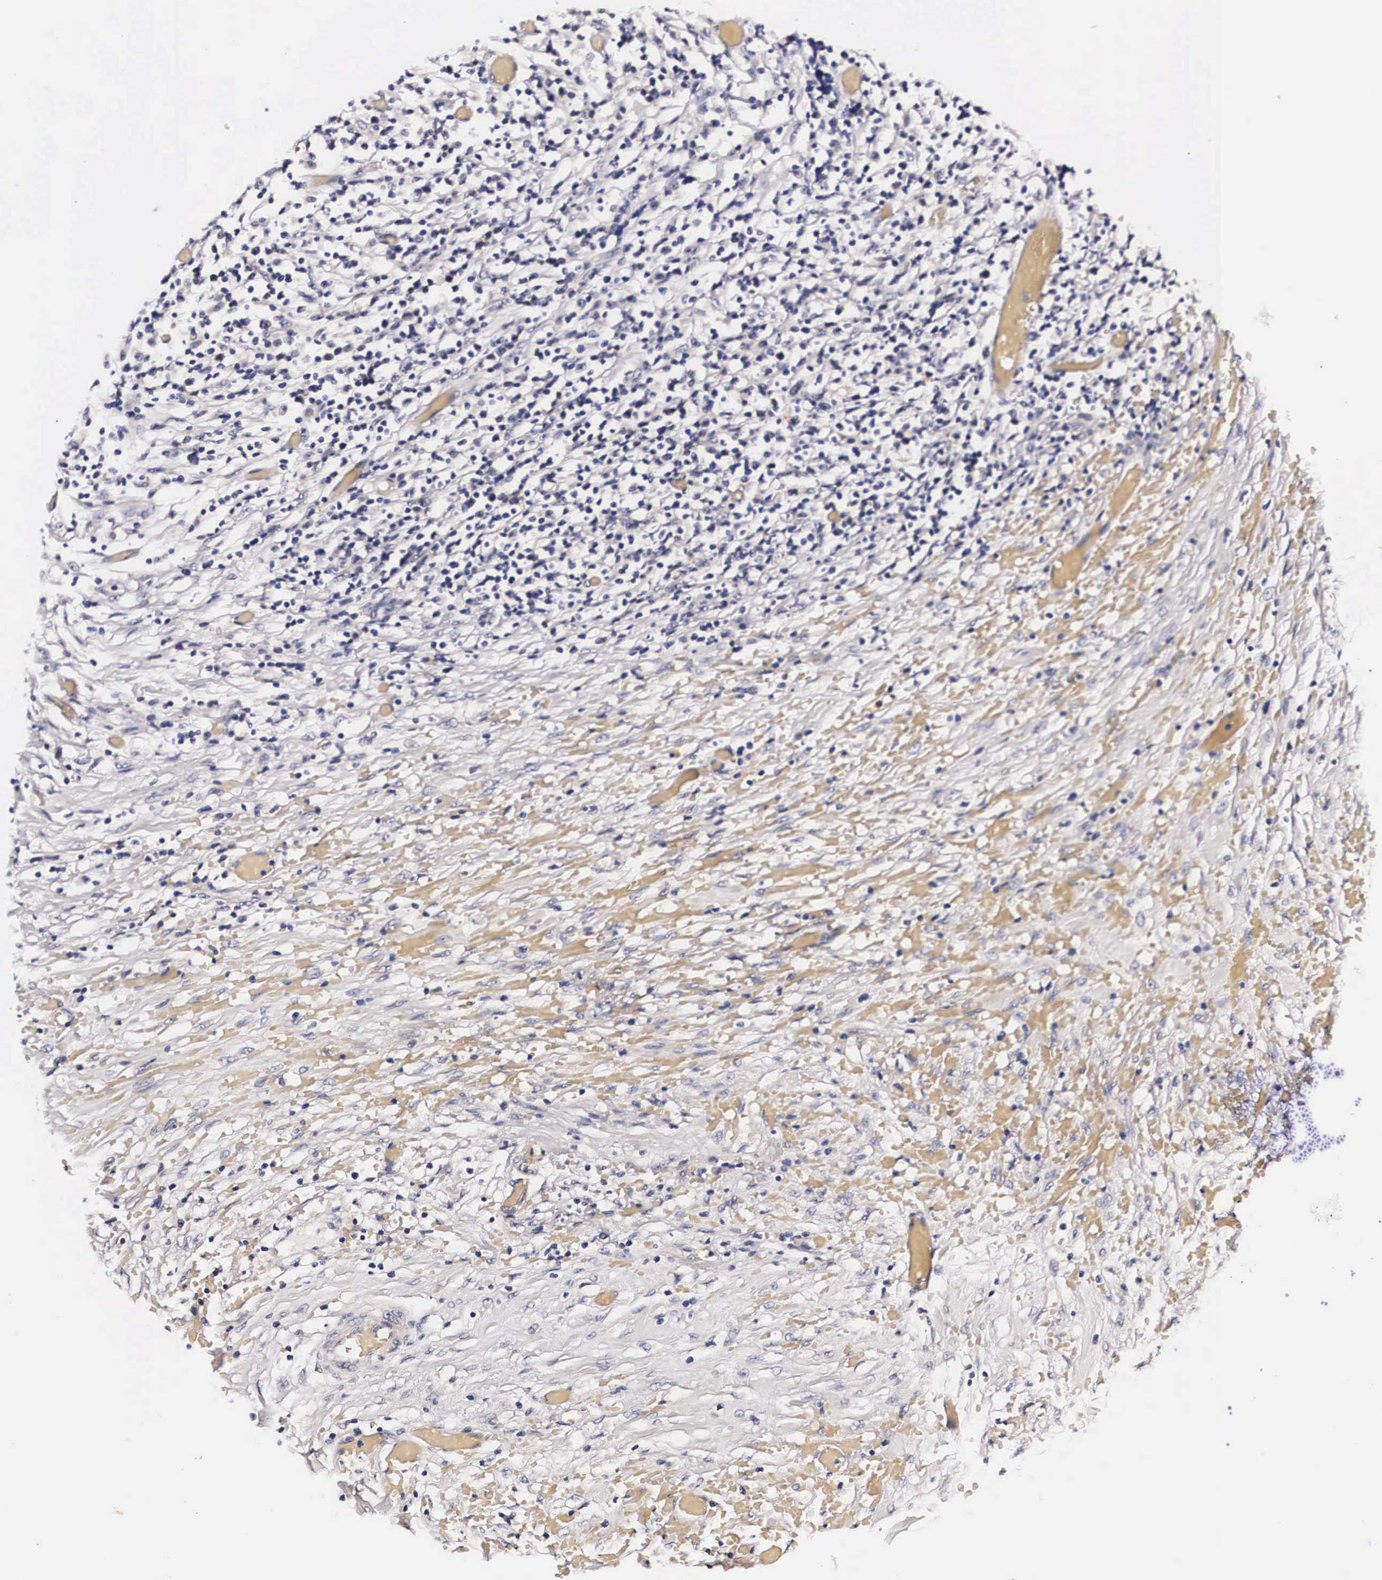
{"staining": {"intensity": "negative", "quantity": "none", "location": "none"}, "tissue": "lymphoma", "cell_type": "Tumor cells", "image_type": "cancer", "snomed": [{"axis": "morphology", "description": "Malignant lymphoma, non-Hodgkin's type, High grade"}, {"axis": "topography", "description": "Colon"}], "caption": "This is a histopathology image of immunohistochemistry (IHC) staining of lymphoma, which shows no positivity in tumor cells.", "gene": "PHETA2", "patient": {"sex": "male", "age": 82}}